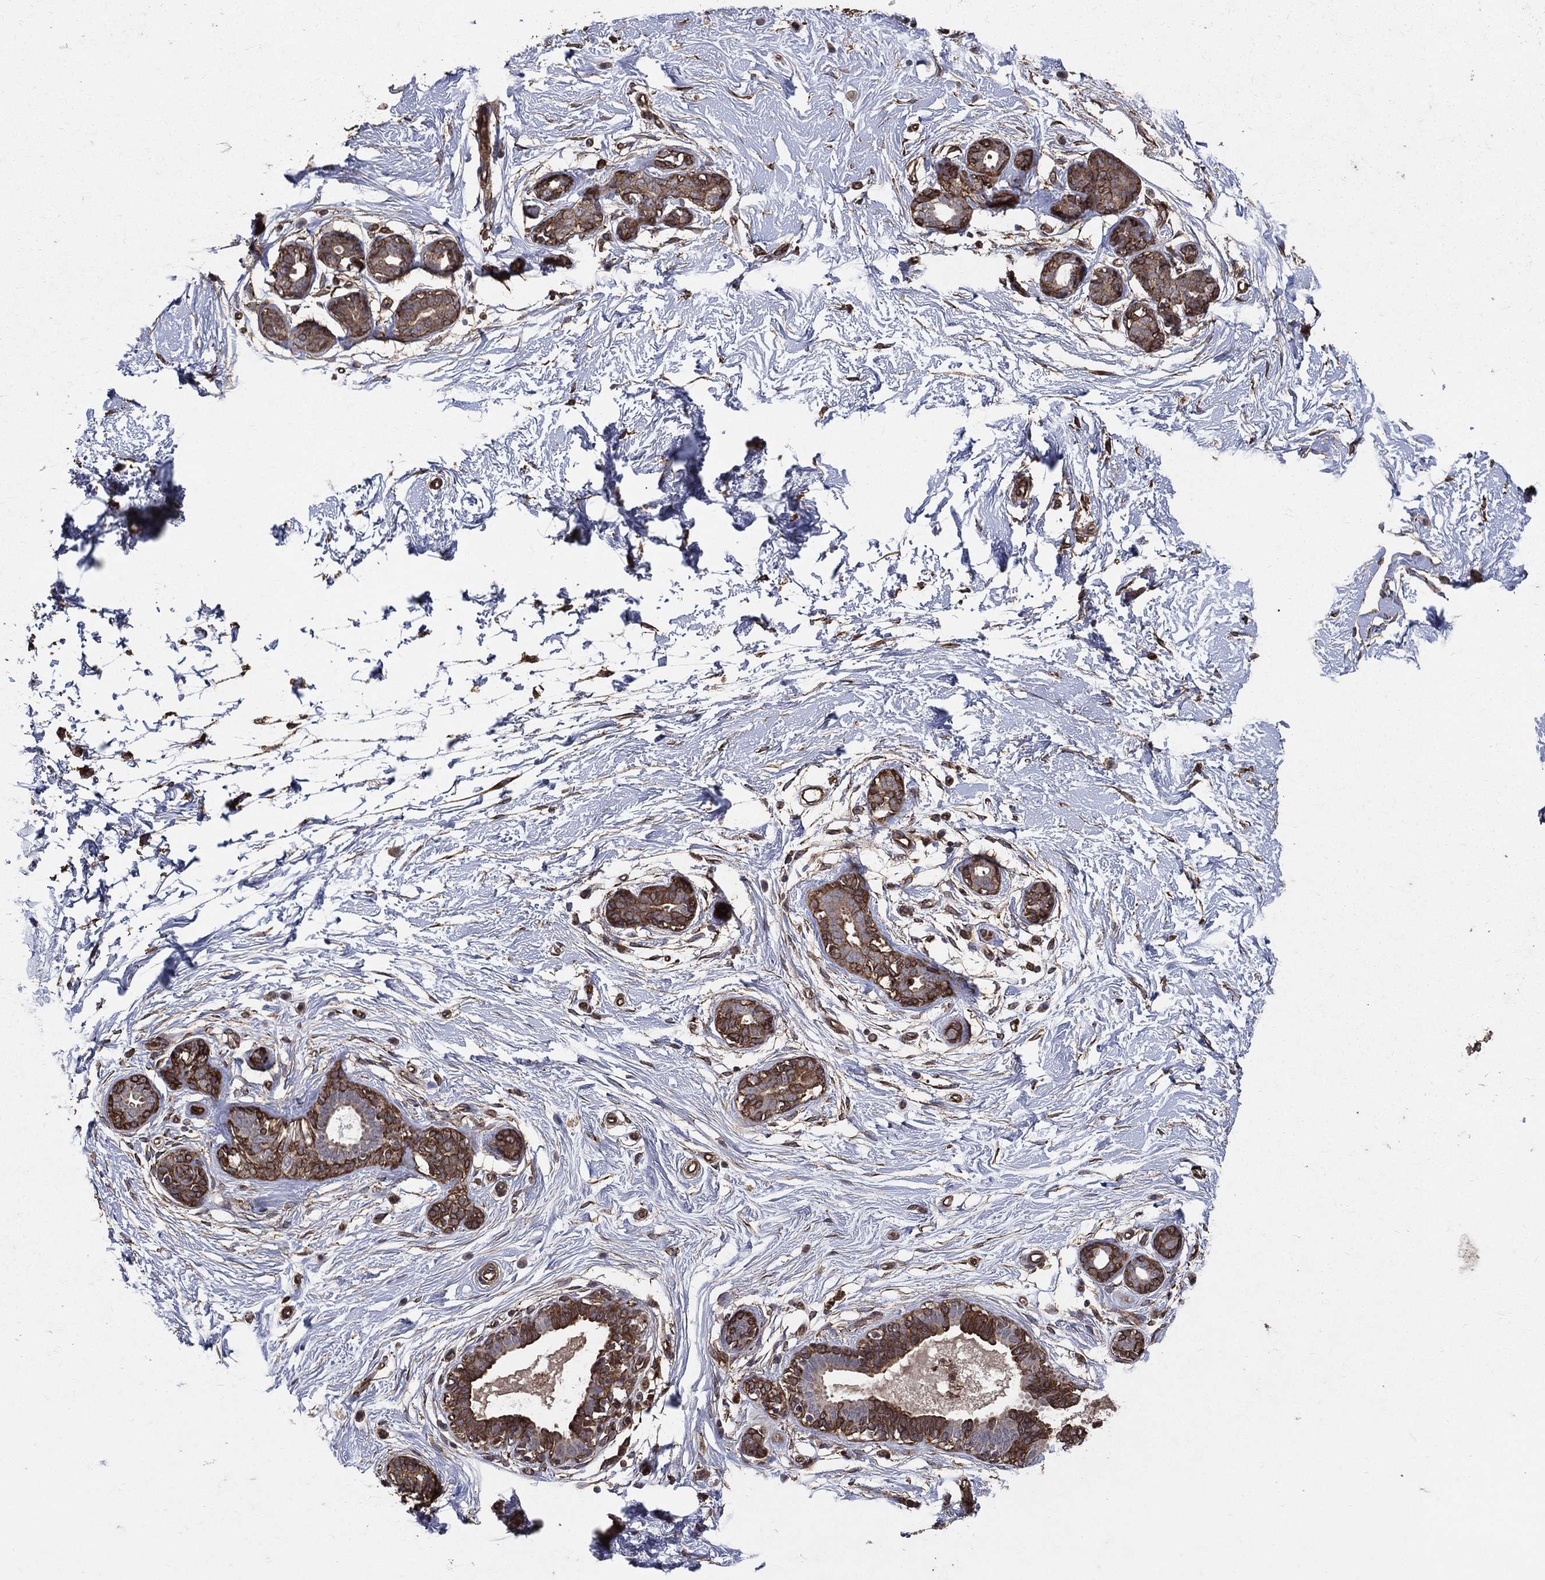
{"staining": {"intensity": "weak", "quantity": "<25%", "location": "cytoplasmic/membranous"}, "tissue": "breast", "cell_type": "Adipocytes", "image_type": "normal", "snomed": [{"axis": "morphology", "description": "Normal tissue, NOS"}, {"axis": "topography", "description": "Breast"}], "caption": "This is a image of immunohistochemistry staining of normal breast, which shows no staining in adipocytes. Brightfield microscopy of immunohistochemistry stained with DAB (3,3'-diaminobenzidine) (brown) and hematoxylin (blue), captured at high magnification.", "gene": "DPYSL2", "patient": {"sex": "female", "age": 37}}